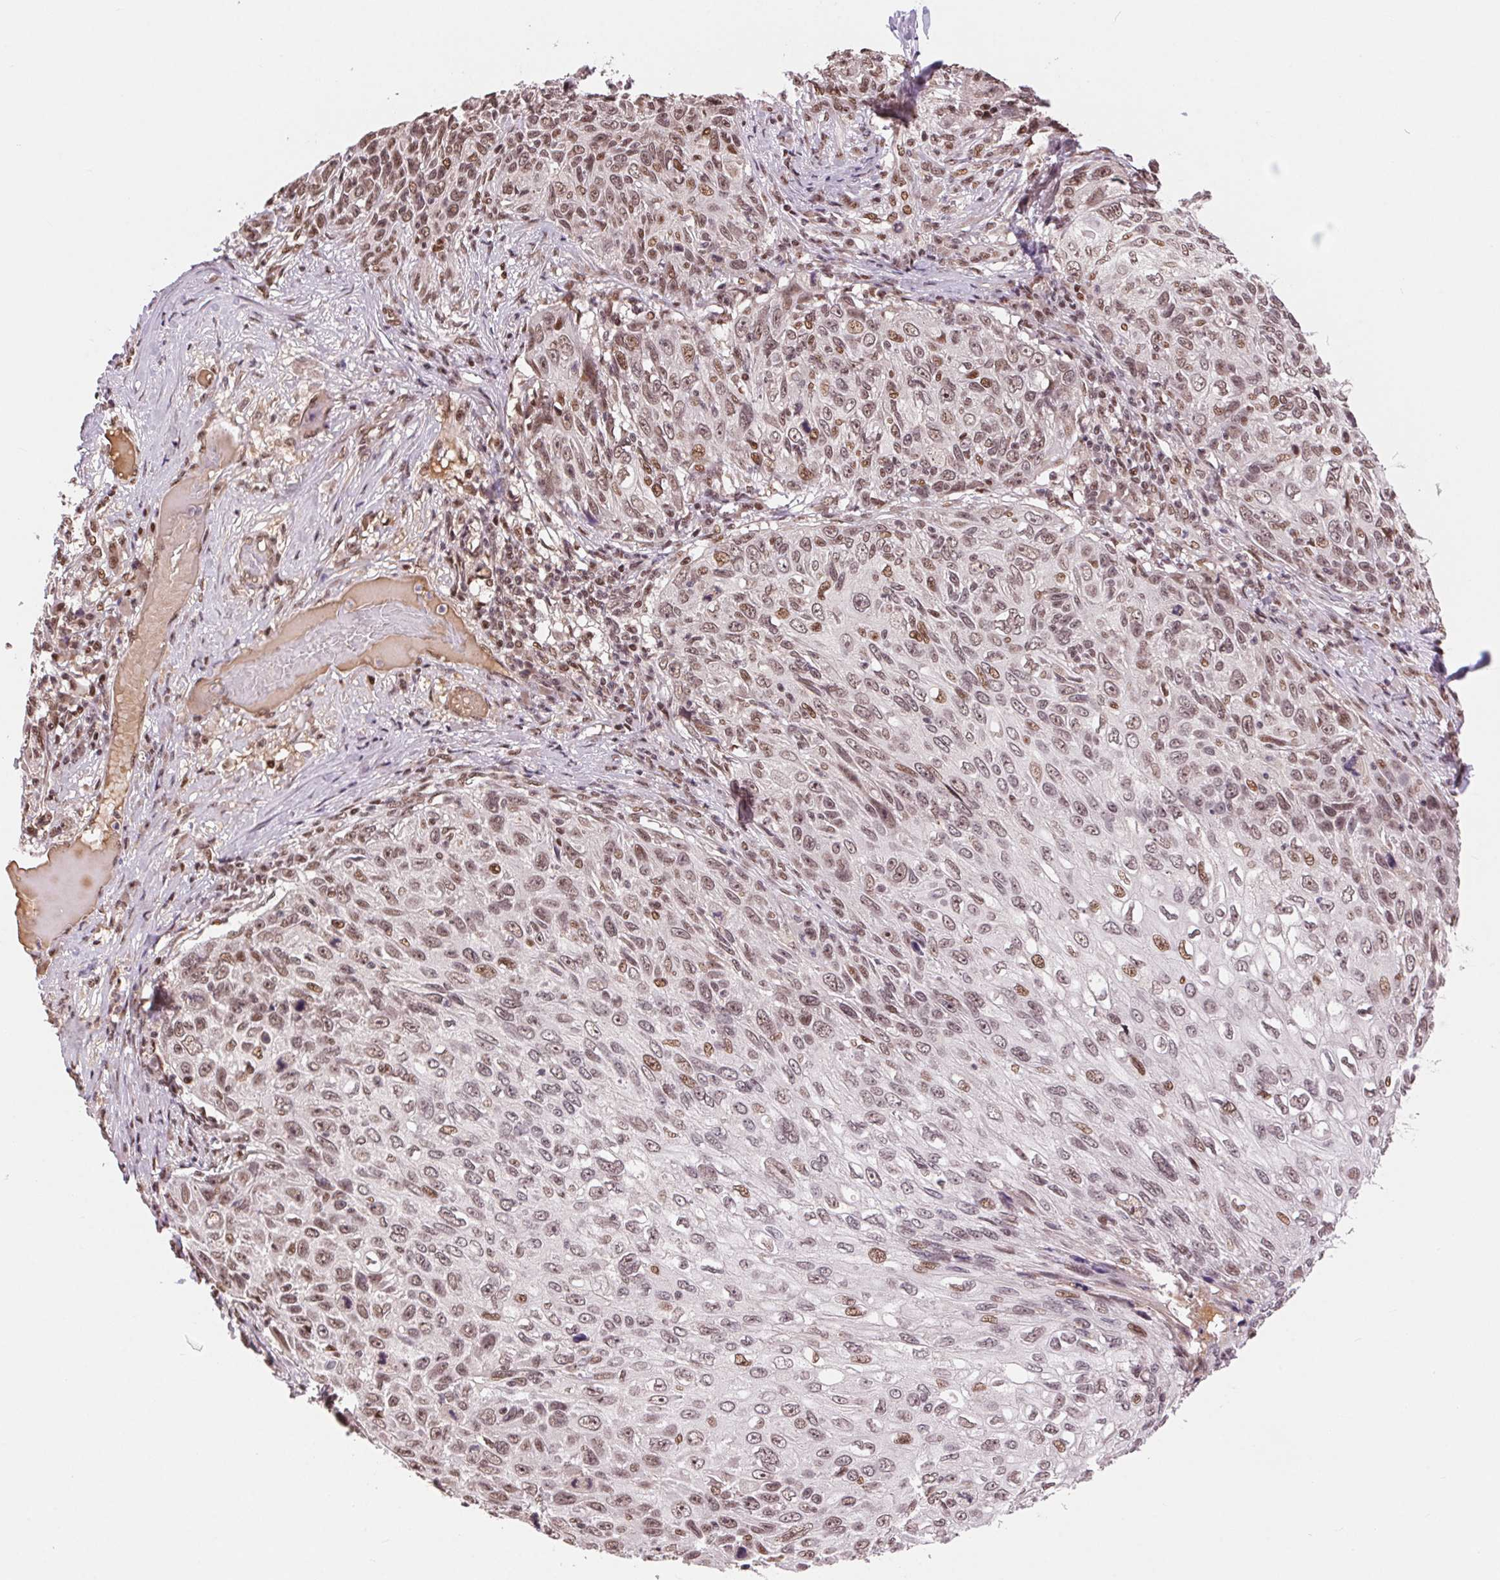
{"staining": {"intensity": "moderate", "quantity": ">75%", "location": "nuclear"}, "tissue": "skin cancer", "cell_type": "Tumor cells", "image_type": "cancer", "snomed": [{"axis": "morphology", "description": "Squamous cell carcinoma, NOS"}, {"axis": "topography", "description": "Skin"}], "caption": "Skin cancer stained with IHC shows moderate nuclear expression in about >75% of tumor cells. Immunohistochemistry stains the protein of interest in brown and the nuclei are stained blue.", "gene": "RAD23A", "patient": {"sex": "male", "age": 92}}